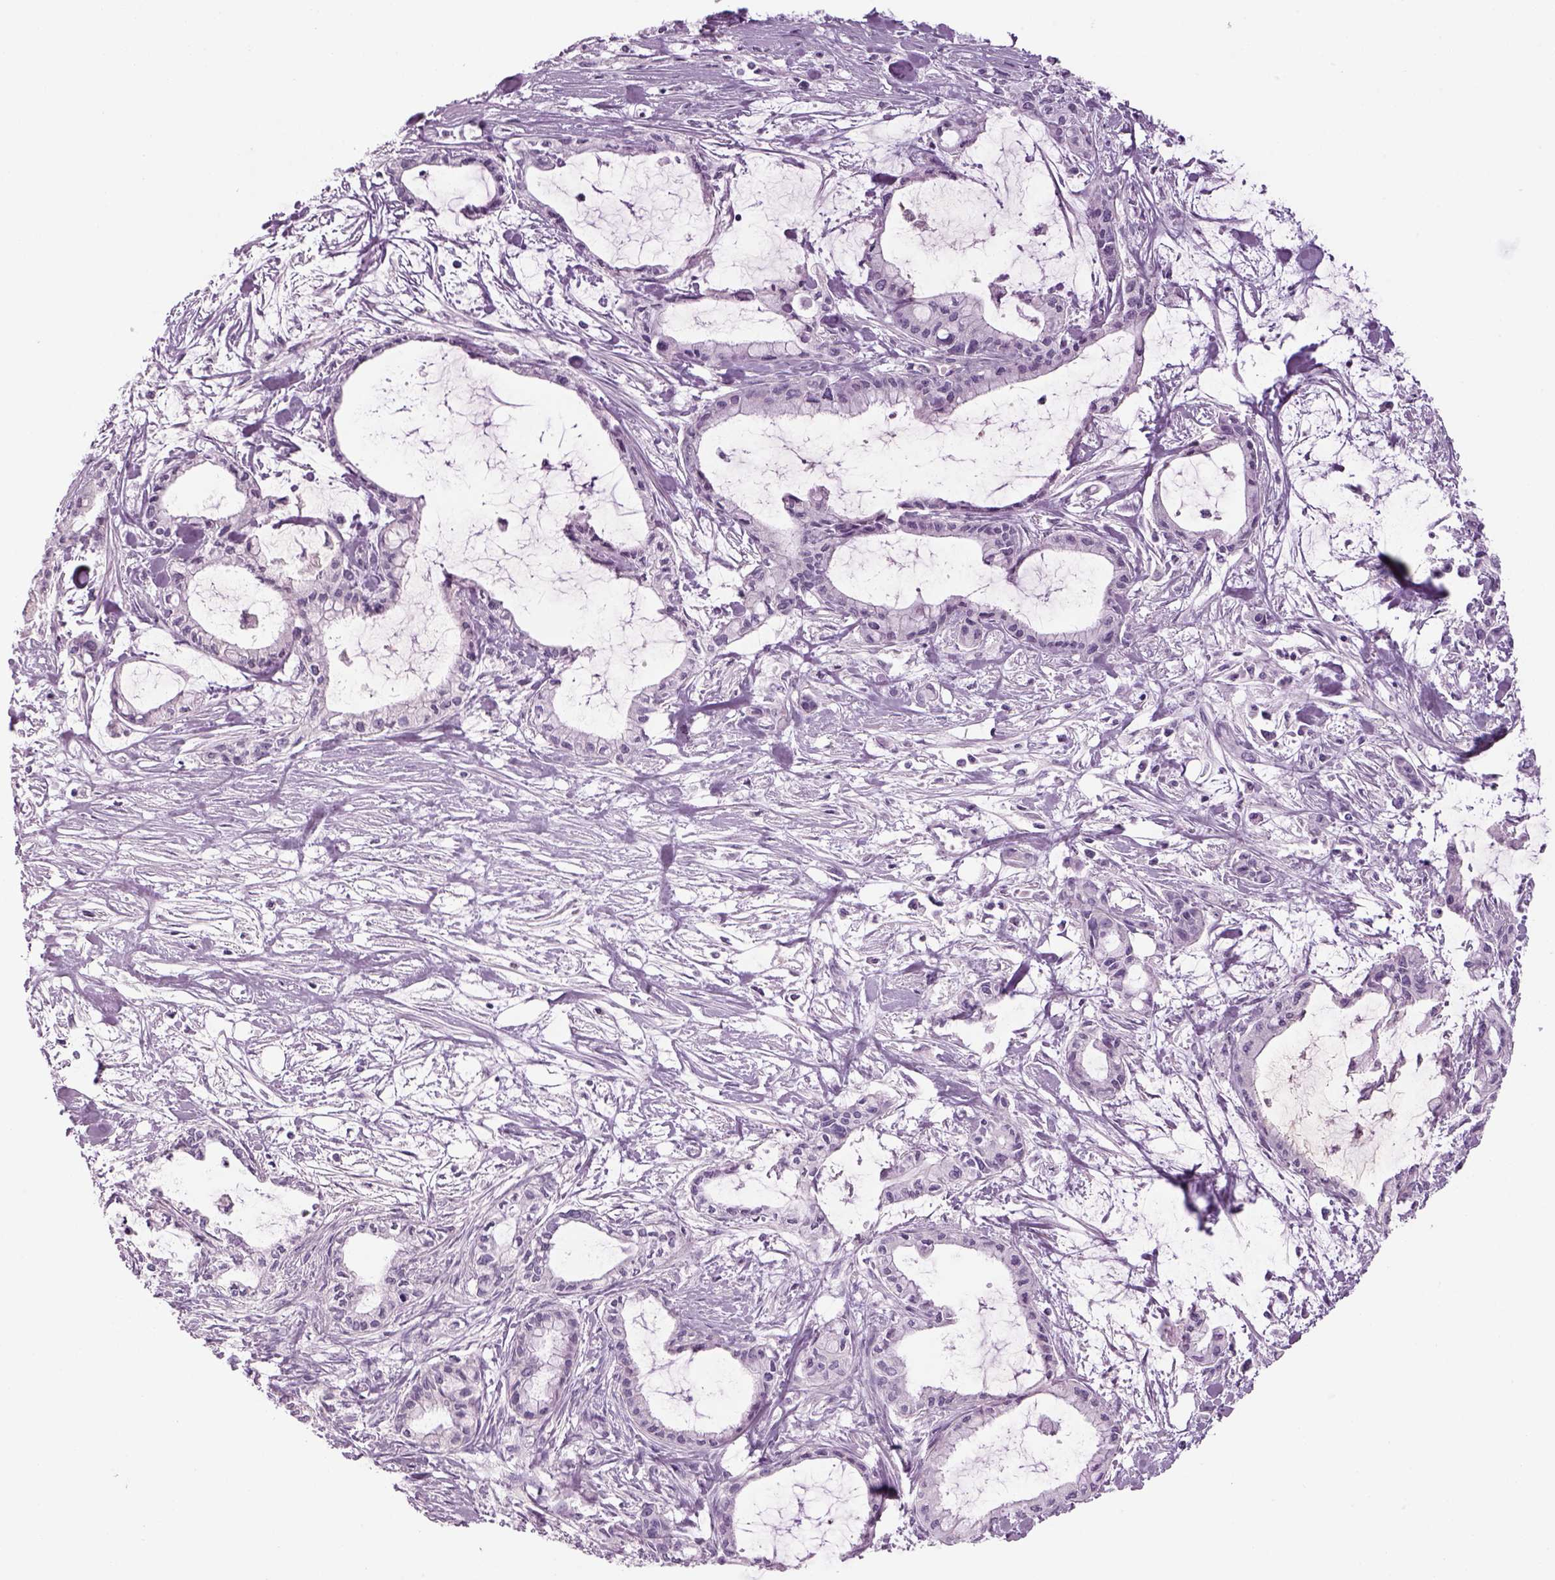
{"staining": {"intensity": "negative", "quantity": "none", "location": "none"}, "tissue": "pancreatic cancer", "cell_type": "Tumor cells", "image_type": "cancer", "snomed": [{"axis": "morphology", "description": "Adenocarcinoma, NOS"}, {"axis": "topography", "description": "Pancreas"}], "caption": "Immunohistochemistry (IHC) photomicrograph of pancreatic adenocarcinoma stained for a protein (brown), which demonstrates no expression in tumor cells.", "gene": "MDH1B", "patient": {"sex": "male", "age": 48}}